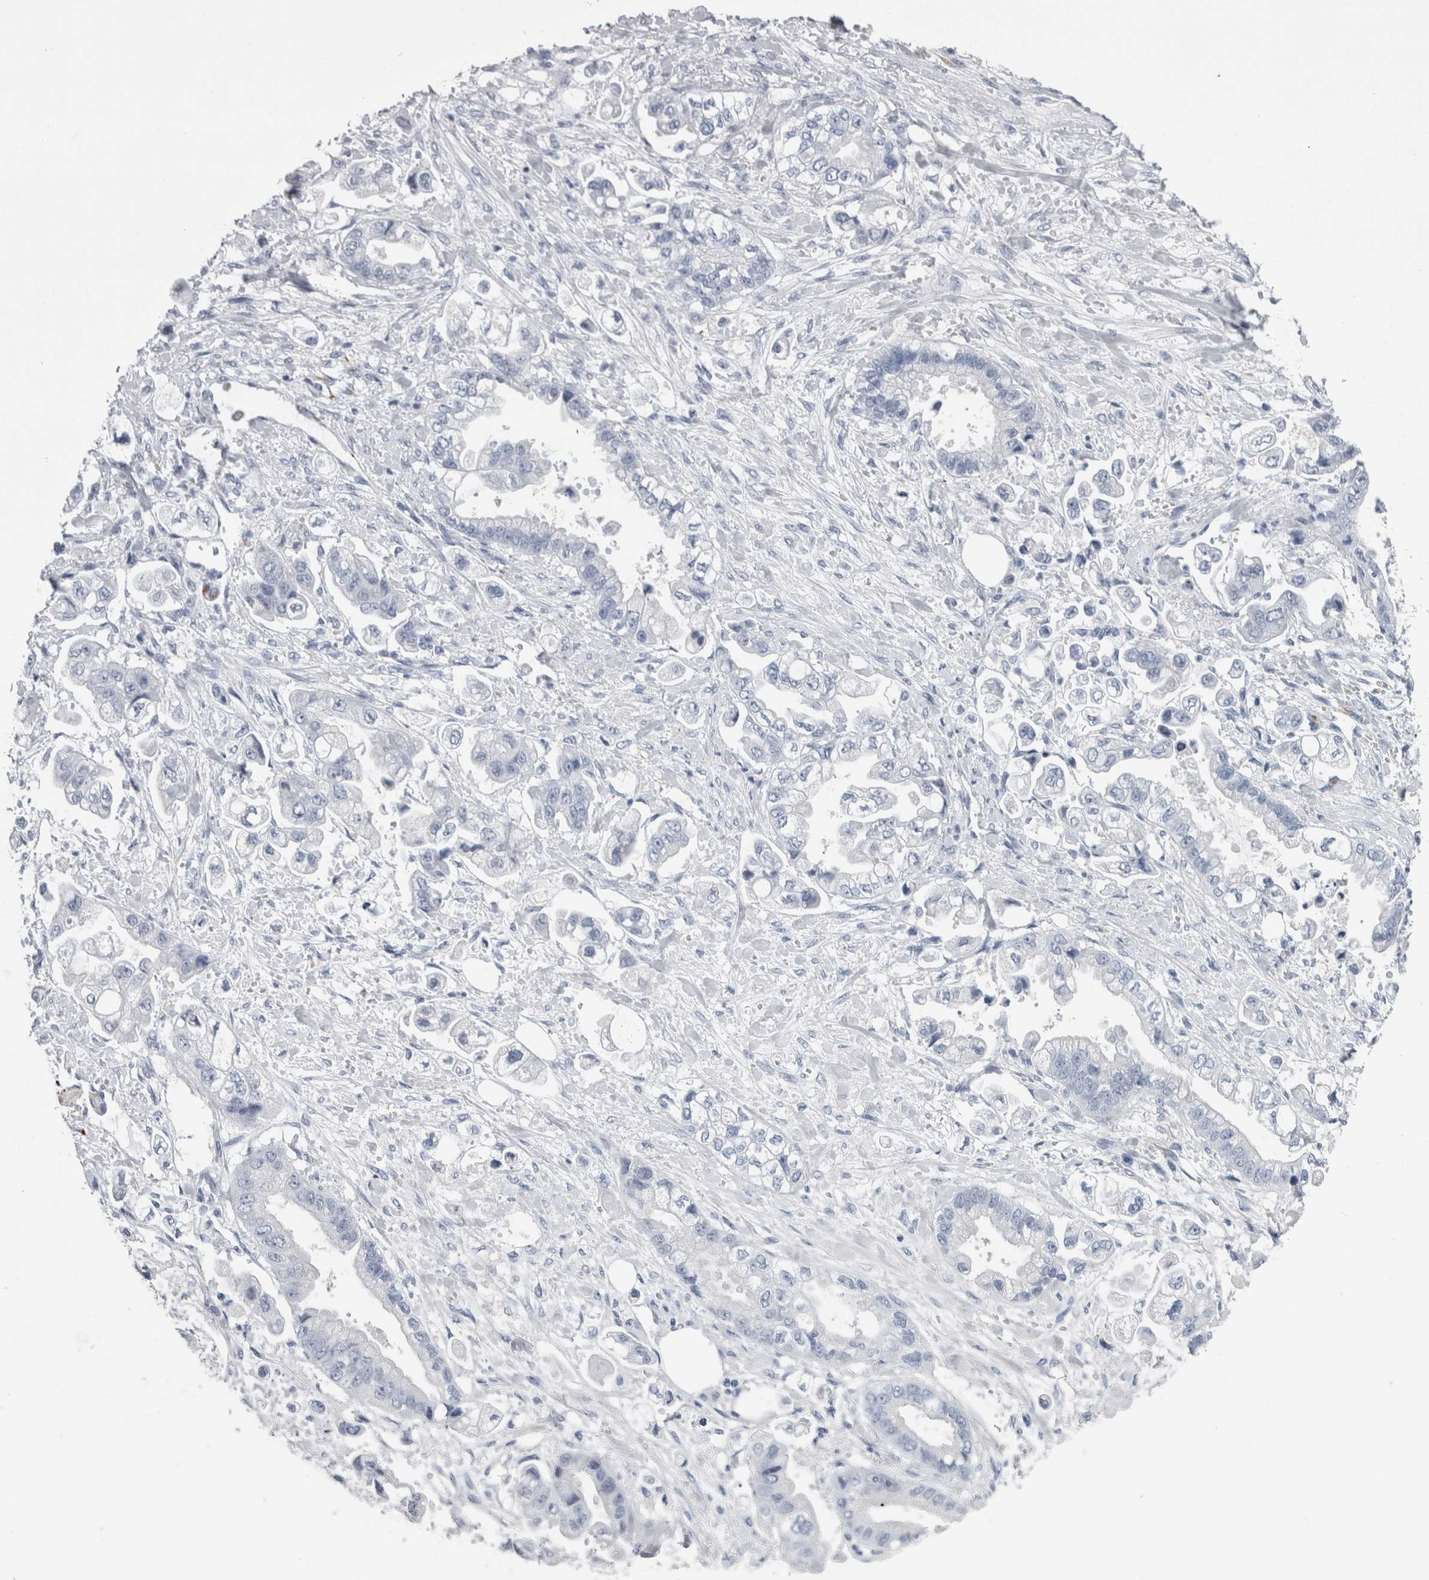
{"staining": {"intensity": "negative", "quantity": "none", "location": "none"}, "tissue": "stomach cancer", "cell_type": "Tumor cells", "image_type": "cancer", "snomed": [{"axis": "morphology", "description": "Adenocarcinoma, NOS"}, {"axis": "topography", "description": "Stomach"}], "caption": "Immunohistochemistry of stomach cancer (adenocarcinoma) shows no positivity in tumor cells.", "gene": "VWDE", "patient": {"sex": "male", "age": 62}}